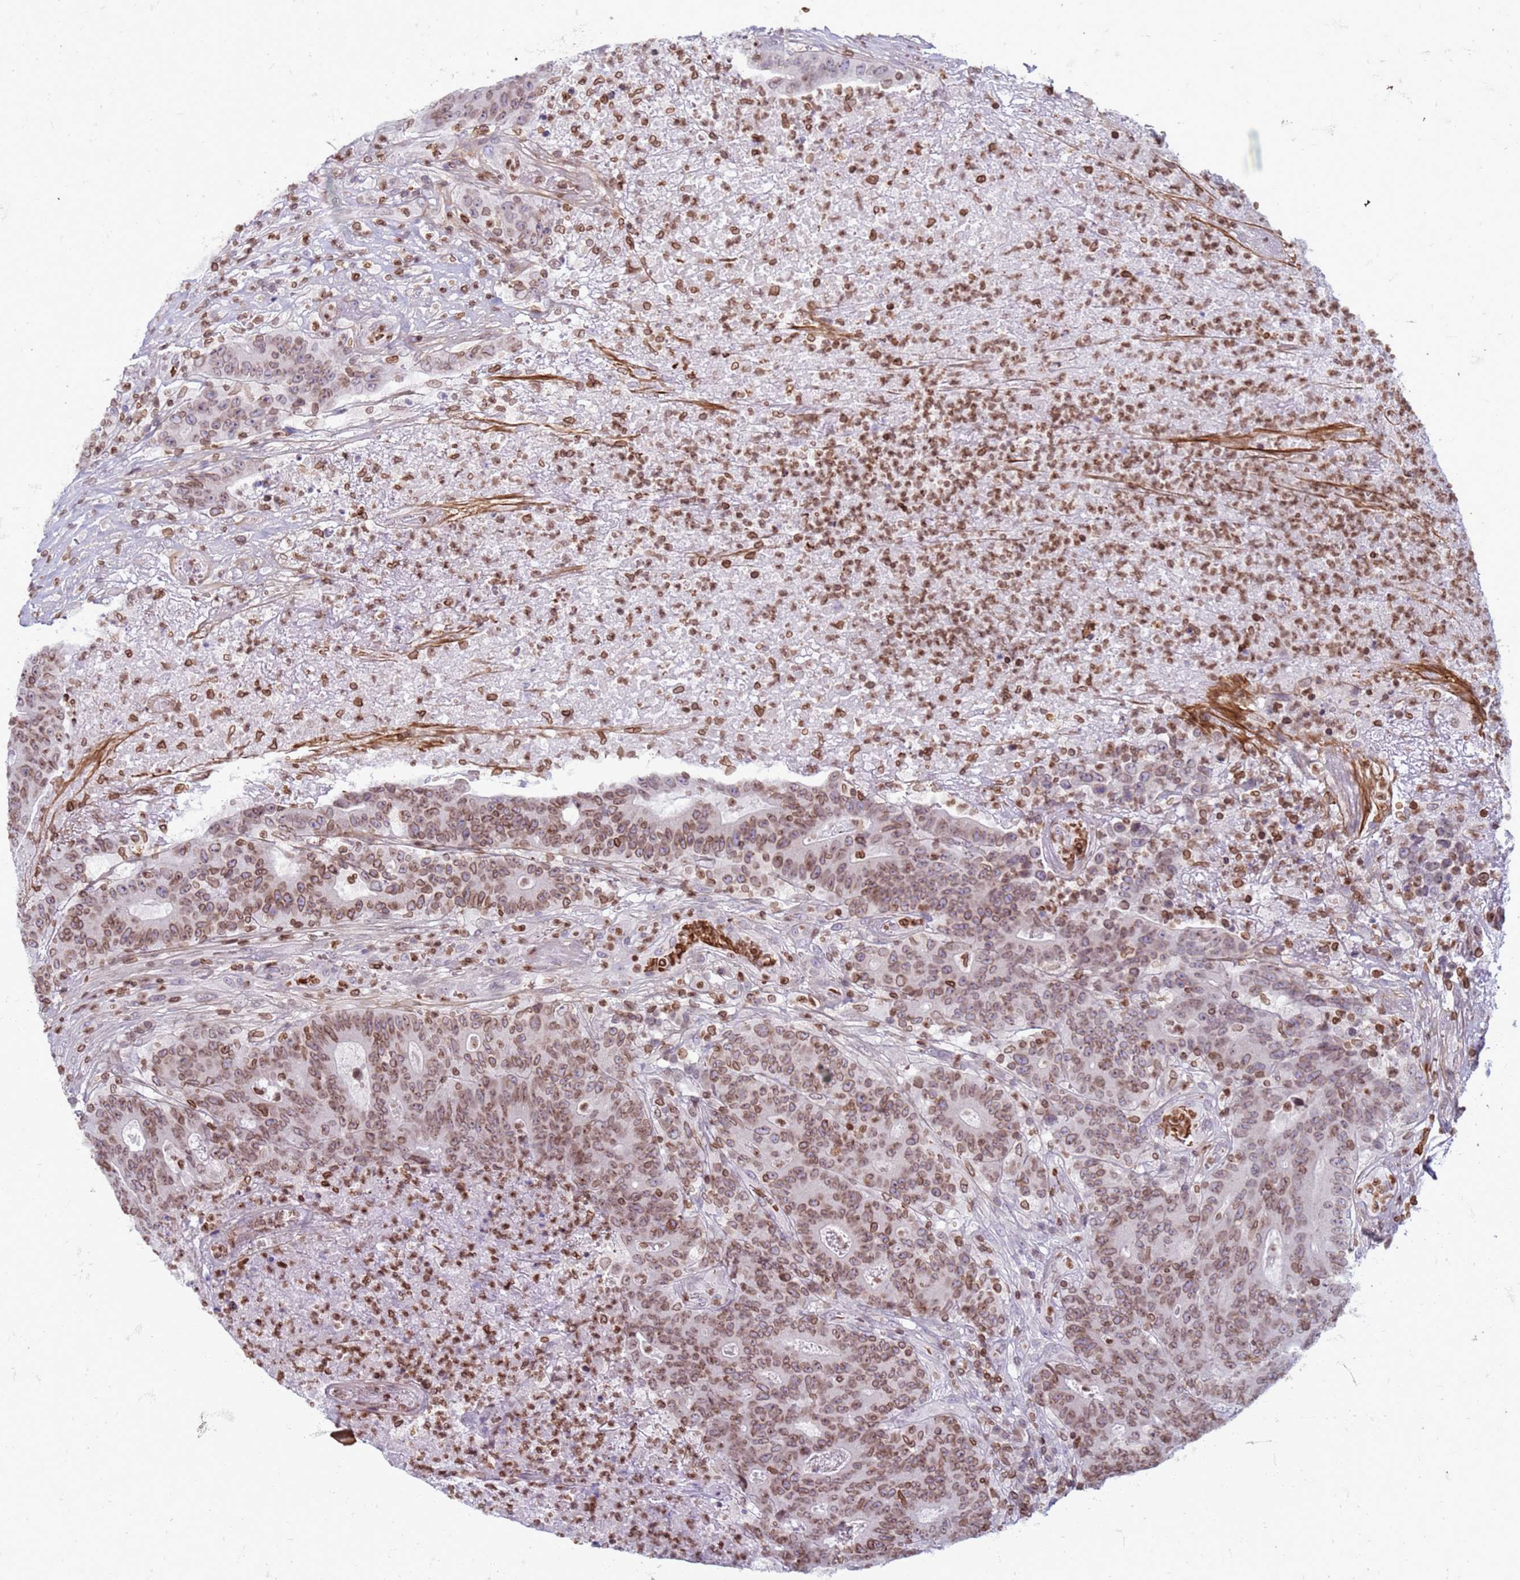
{"staining": {"intensity": "moderate", "quantity": ">75%", "location": "cytoplasmic/membranous,nuclear"}, "tissue": "colorectal cancer", "cell_type": "Tumor cells", "image_type": "cancer", "snomed": [{"axis": "morphology", "description": "Adenocarcinoma, NOS"}, {"axis": "topography", "description": "Colon"}], "caption": "A photomicrograph of adenocarcinoma (colorectal) stained for a protein displays moderate cytoplasmic/membranous and nuclear brown staining in tumor cells.", "gene": "METTL25B", "patient": {"sex": "female", "age": 75}}